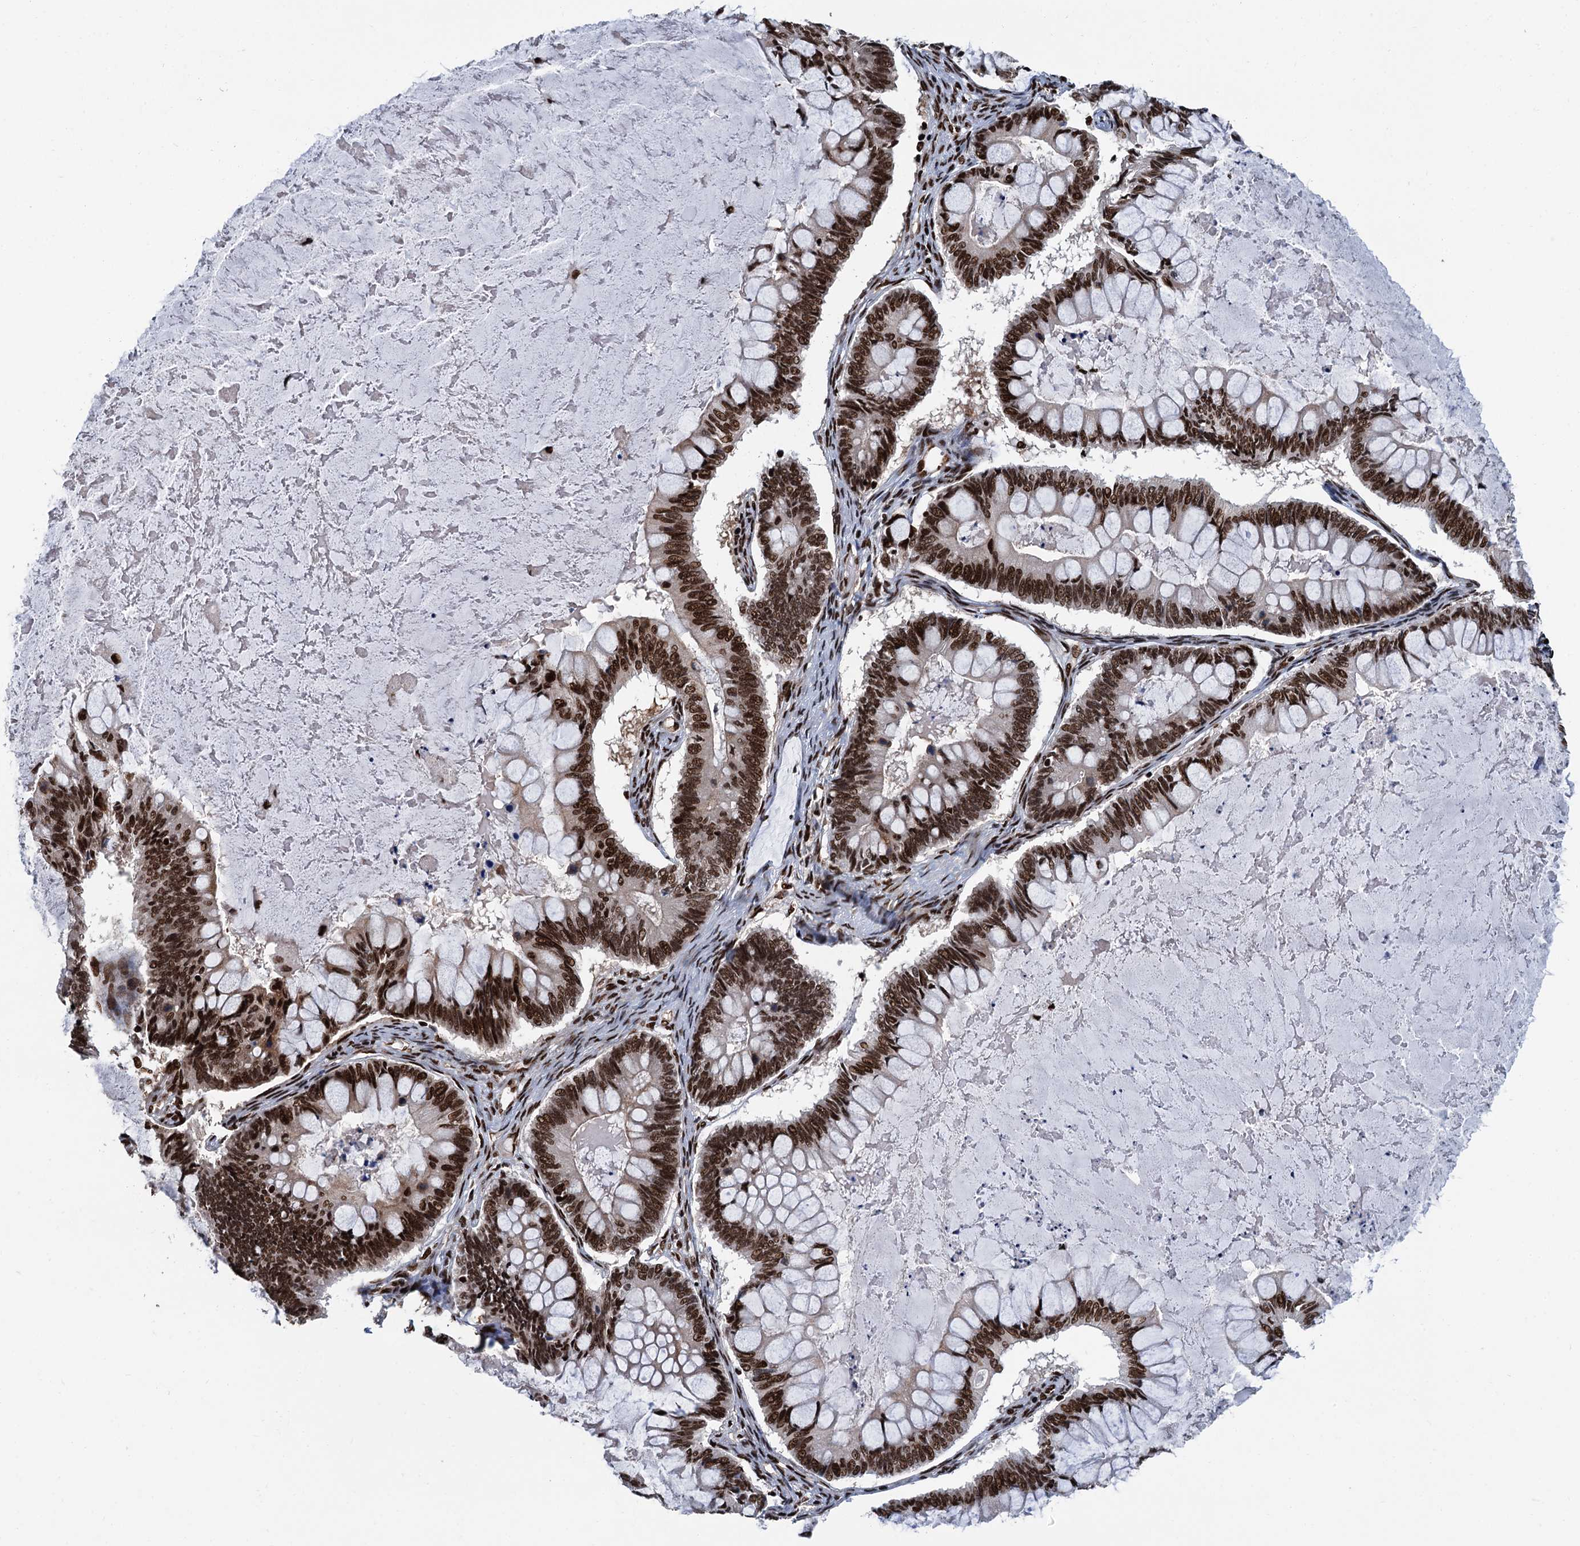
{"staining": {"intensity": "strong", "quantity": ">75%", "location": "nuclear"}, "tissue": "ovarian cancer", "cell_type": "Tumor cells", "image_type": "cancer", "snomed": [{"axis": "morphology", "description": "Cystadenocarcinoma, mucinous, NOS"}, {"axis": "topography", "description": "Ovary"}], "caption": "DAB (3,3'-diaminobenzidine) immunohistochemical staining of human mucinous cystadenocarcinoma (ovarian) exhibits strong nuclear protein expression in about >75% of tumor cells. (DAB (3,3'-diaminobenzidine) IHC with brightfield microscopy, high magnification).", "gene": "PPP4R1", "patient": {"sex": "female", "age": 61}}